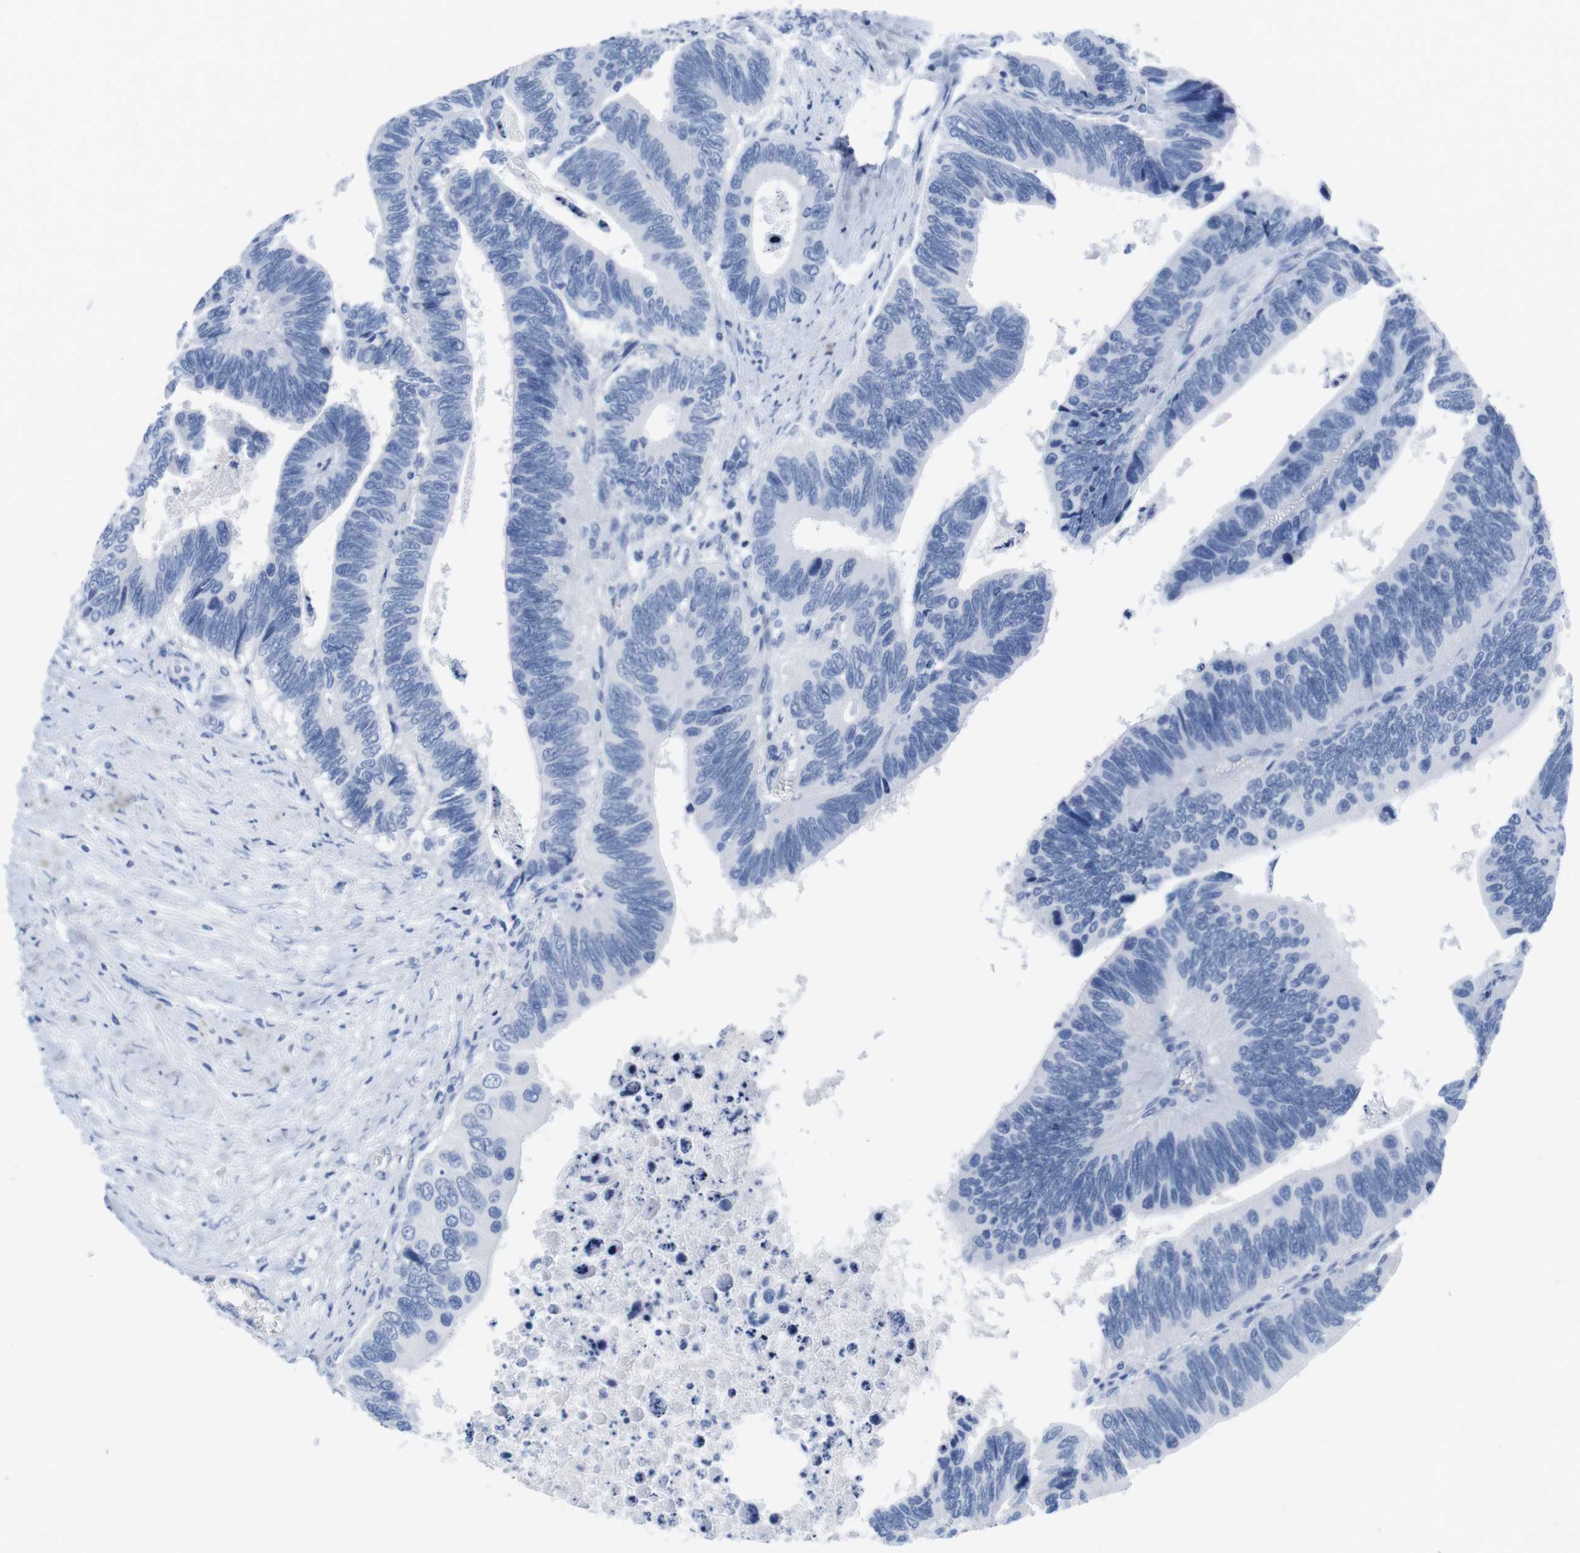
{"staining": {"intensity": "negative", "quantity": "none", "location": "none"}, "tissue": "colorectal cancer", "cell_type": "Tumor cells", "image_type": "cancer", "snomed": [{"axis": "morphology", "description": "Adenocarcinoma, NOS"}, {"axis": "topography", "description": "Colon"}], "caption": "Tumor cells are negative for brown protein staining in colorectal adenocarcinoma.", "gene": "MAP6", "patient": {"sex": "male", "age": 72}}